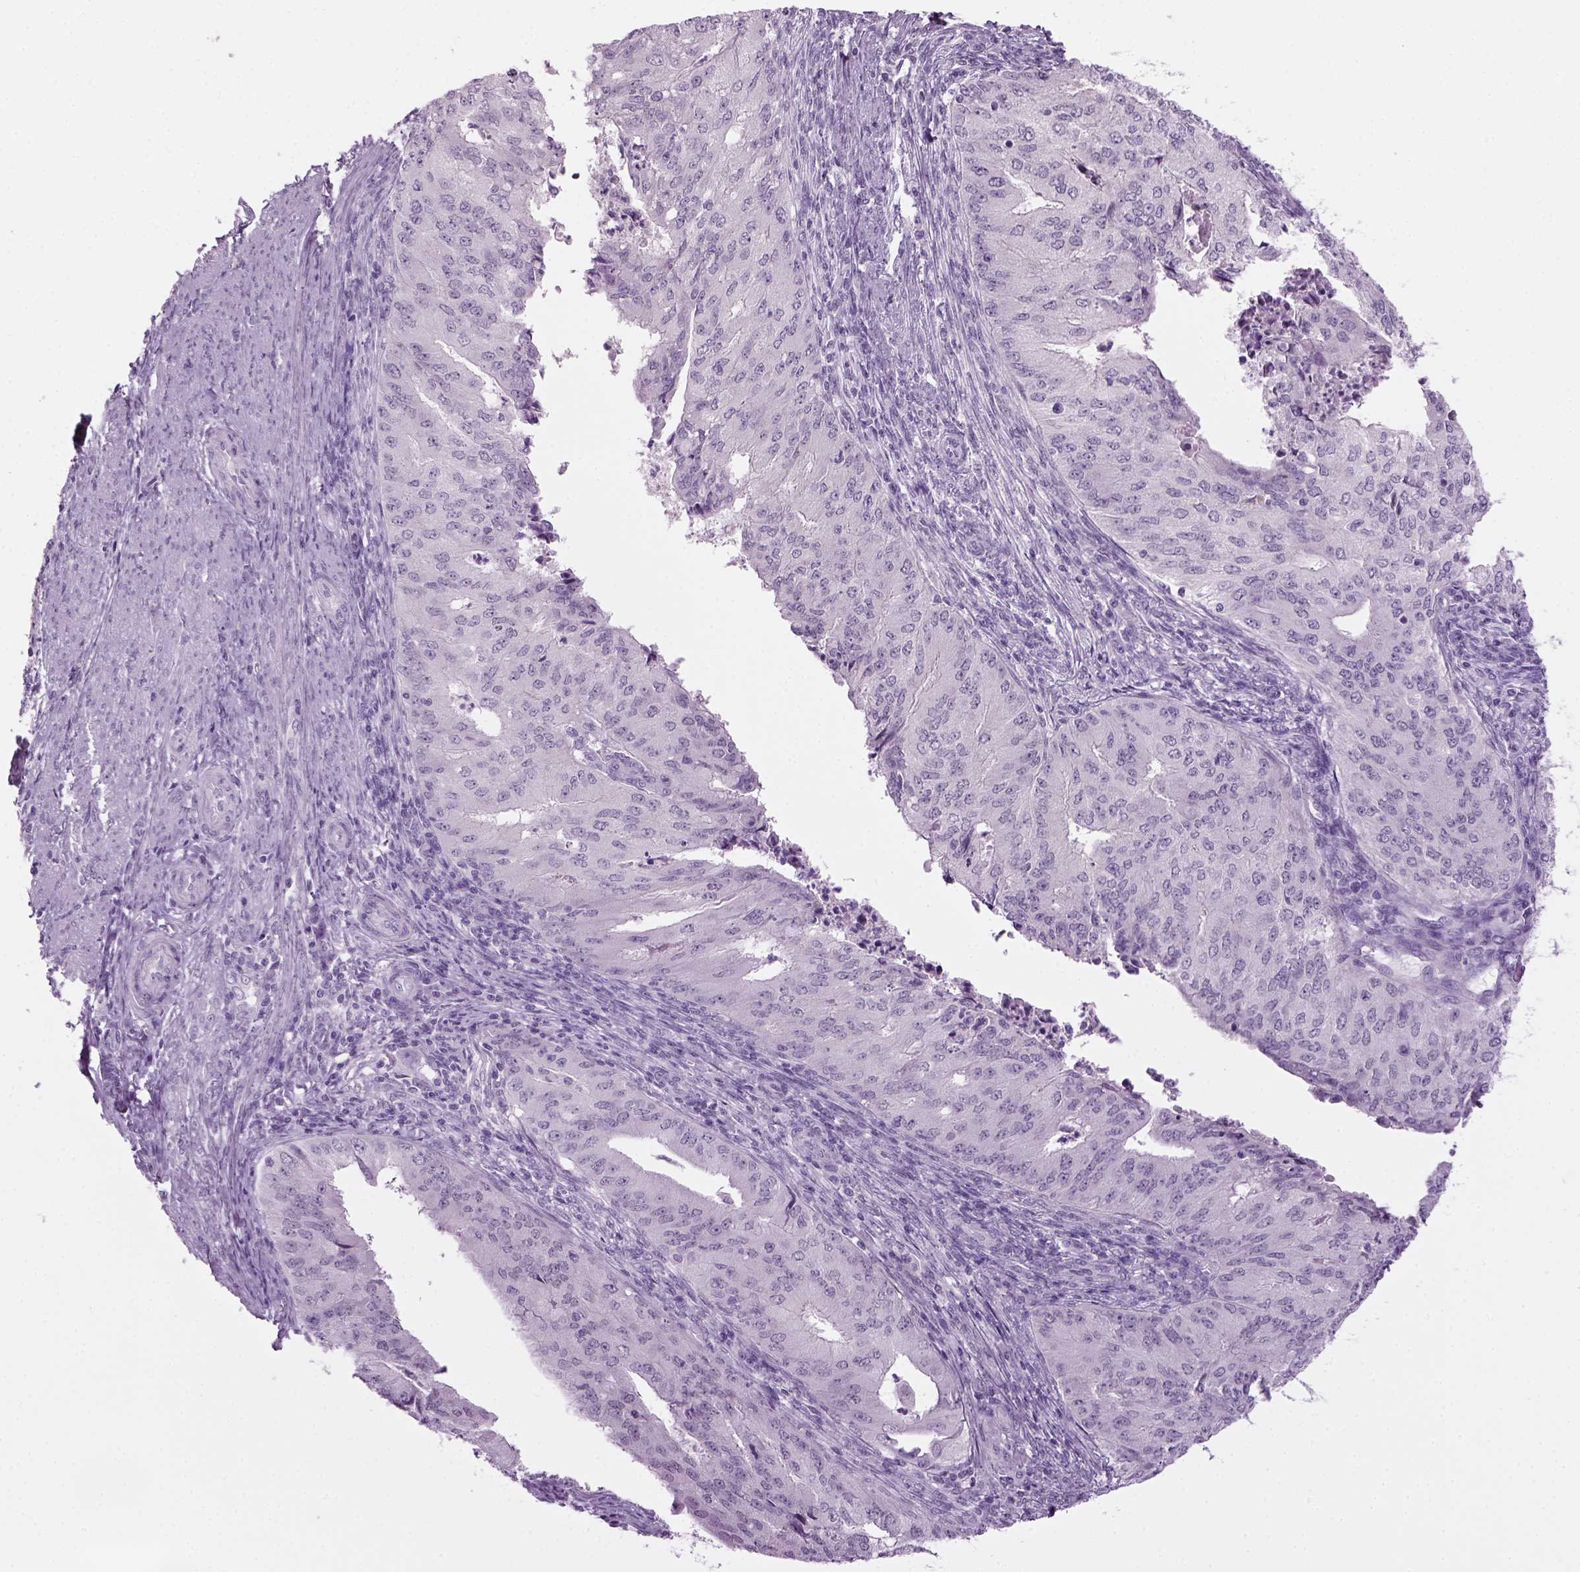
{"staining": {"intensity": "negative", "quantity": "none", "location": "none"}, "tissue": "endometrial cancer", "cell_type": "Tumor cells", "image_type": "cancer", "snomed": [{"axis": "morphology", "description": "Adenocarcinoma, NOS"}, {"axis": "topography", "description": "Endometrium"}], "caption": "This is an immunohistochemistry (IHC) image of endometrial adenocarcinoma. There is no staining in tumor cells.", "gene": "KRT75", "patient": {"sex": "female", "age": 50}}